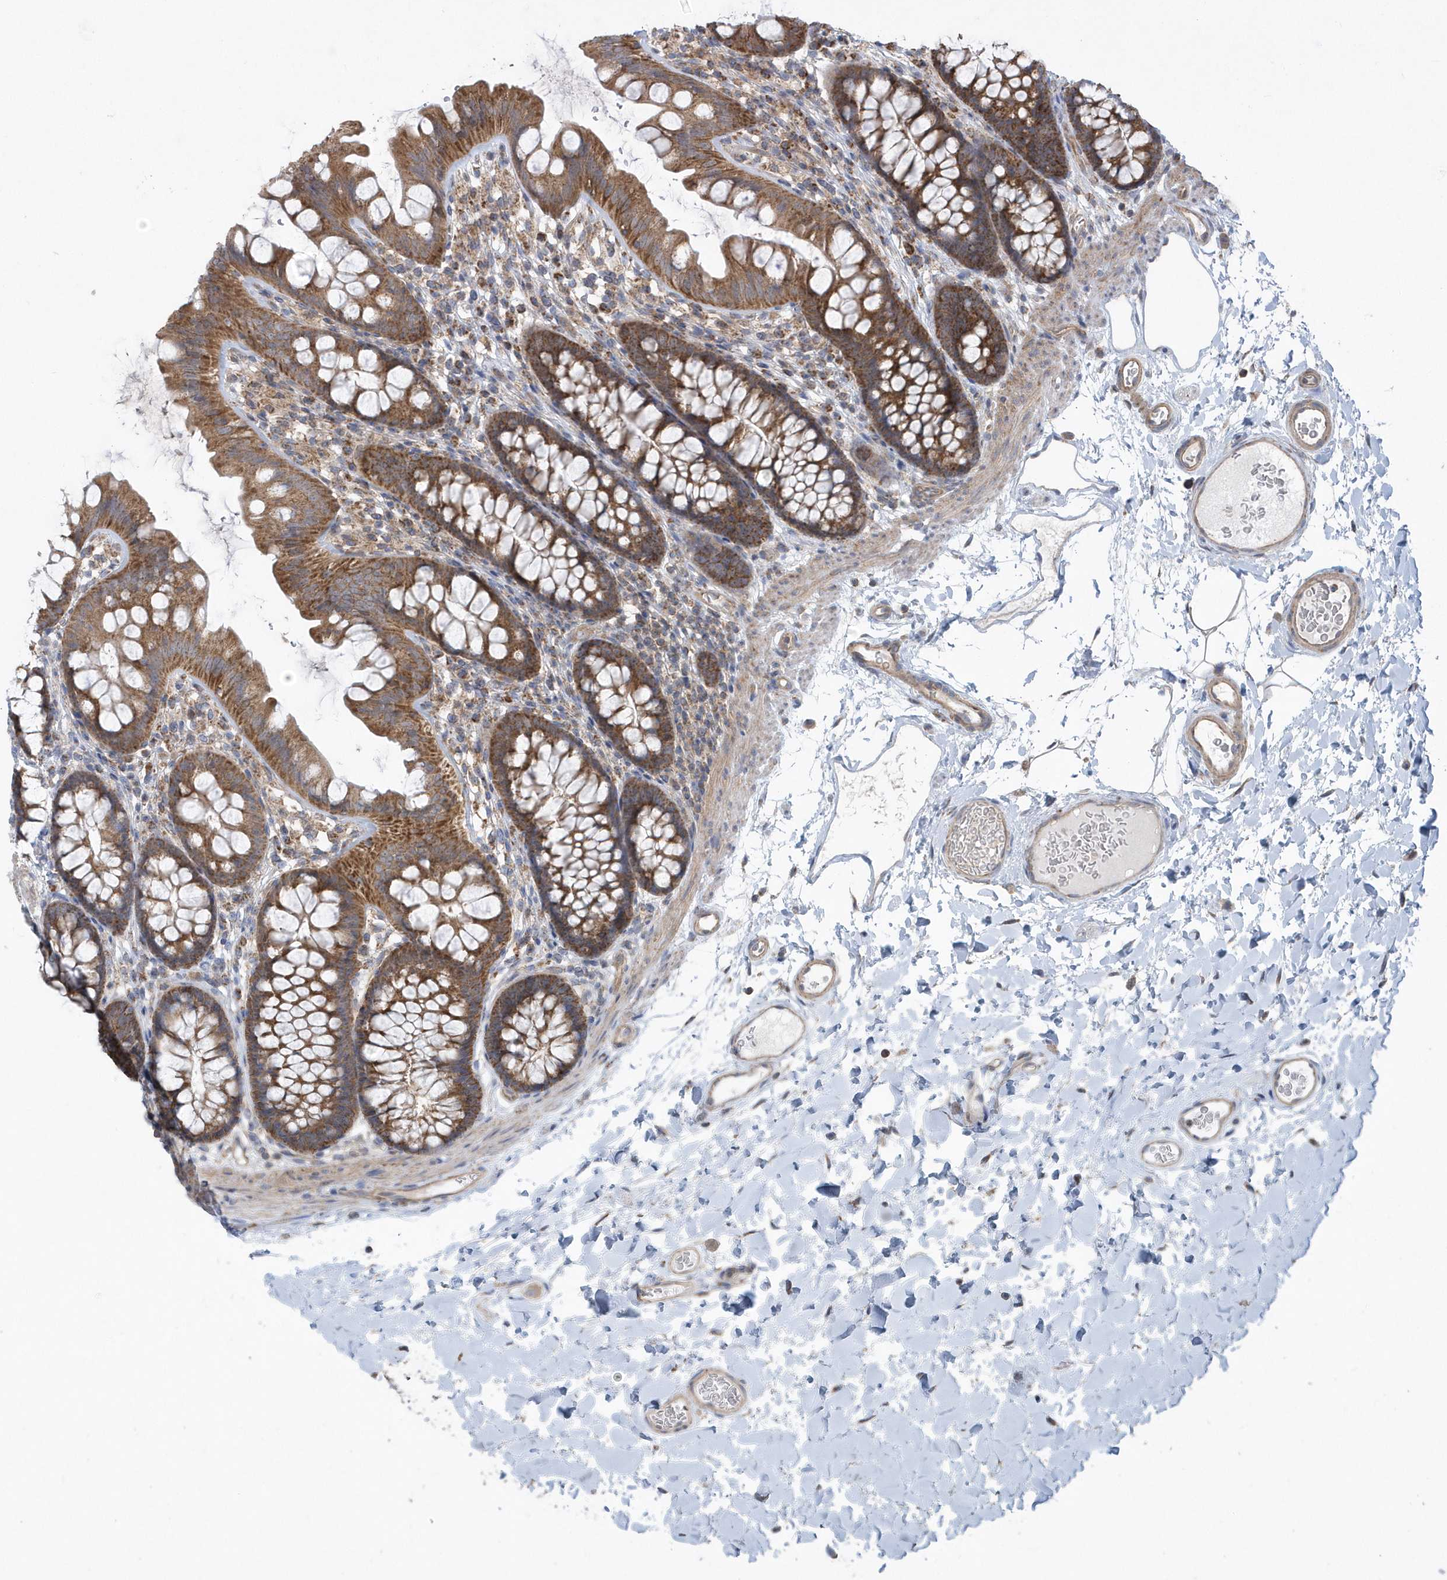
{"staining": {"intensity": "moderate", "quantity": ">75%", "location": "cytoplasmic/membranous"}, "tissue": "colon", "cell_type": "Endothelial cells", "image_type": "normal", "snomed": [{"axis": "morphology", "description": "Normal tissue, NOS"}, {"axis": "topography", "description": "Colon"}], "caption": "Moderate cytoplasmic/membranous staining is present in approximately >75% of endothelial cells in benign colon.", "gene": "PPP1R7", "patient": {"sex": "female", "age": 62}}